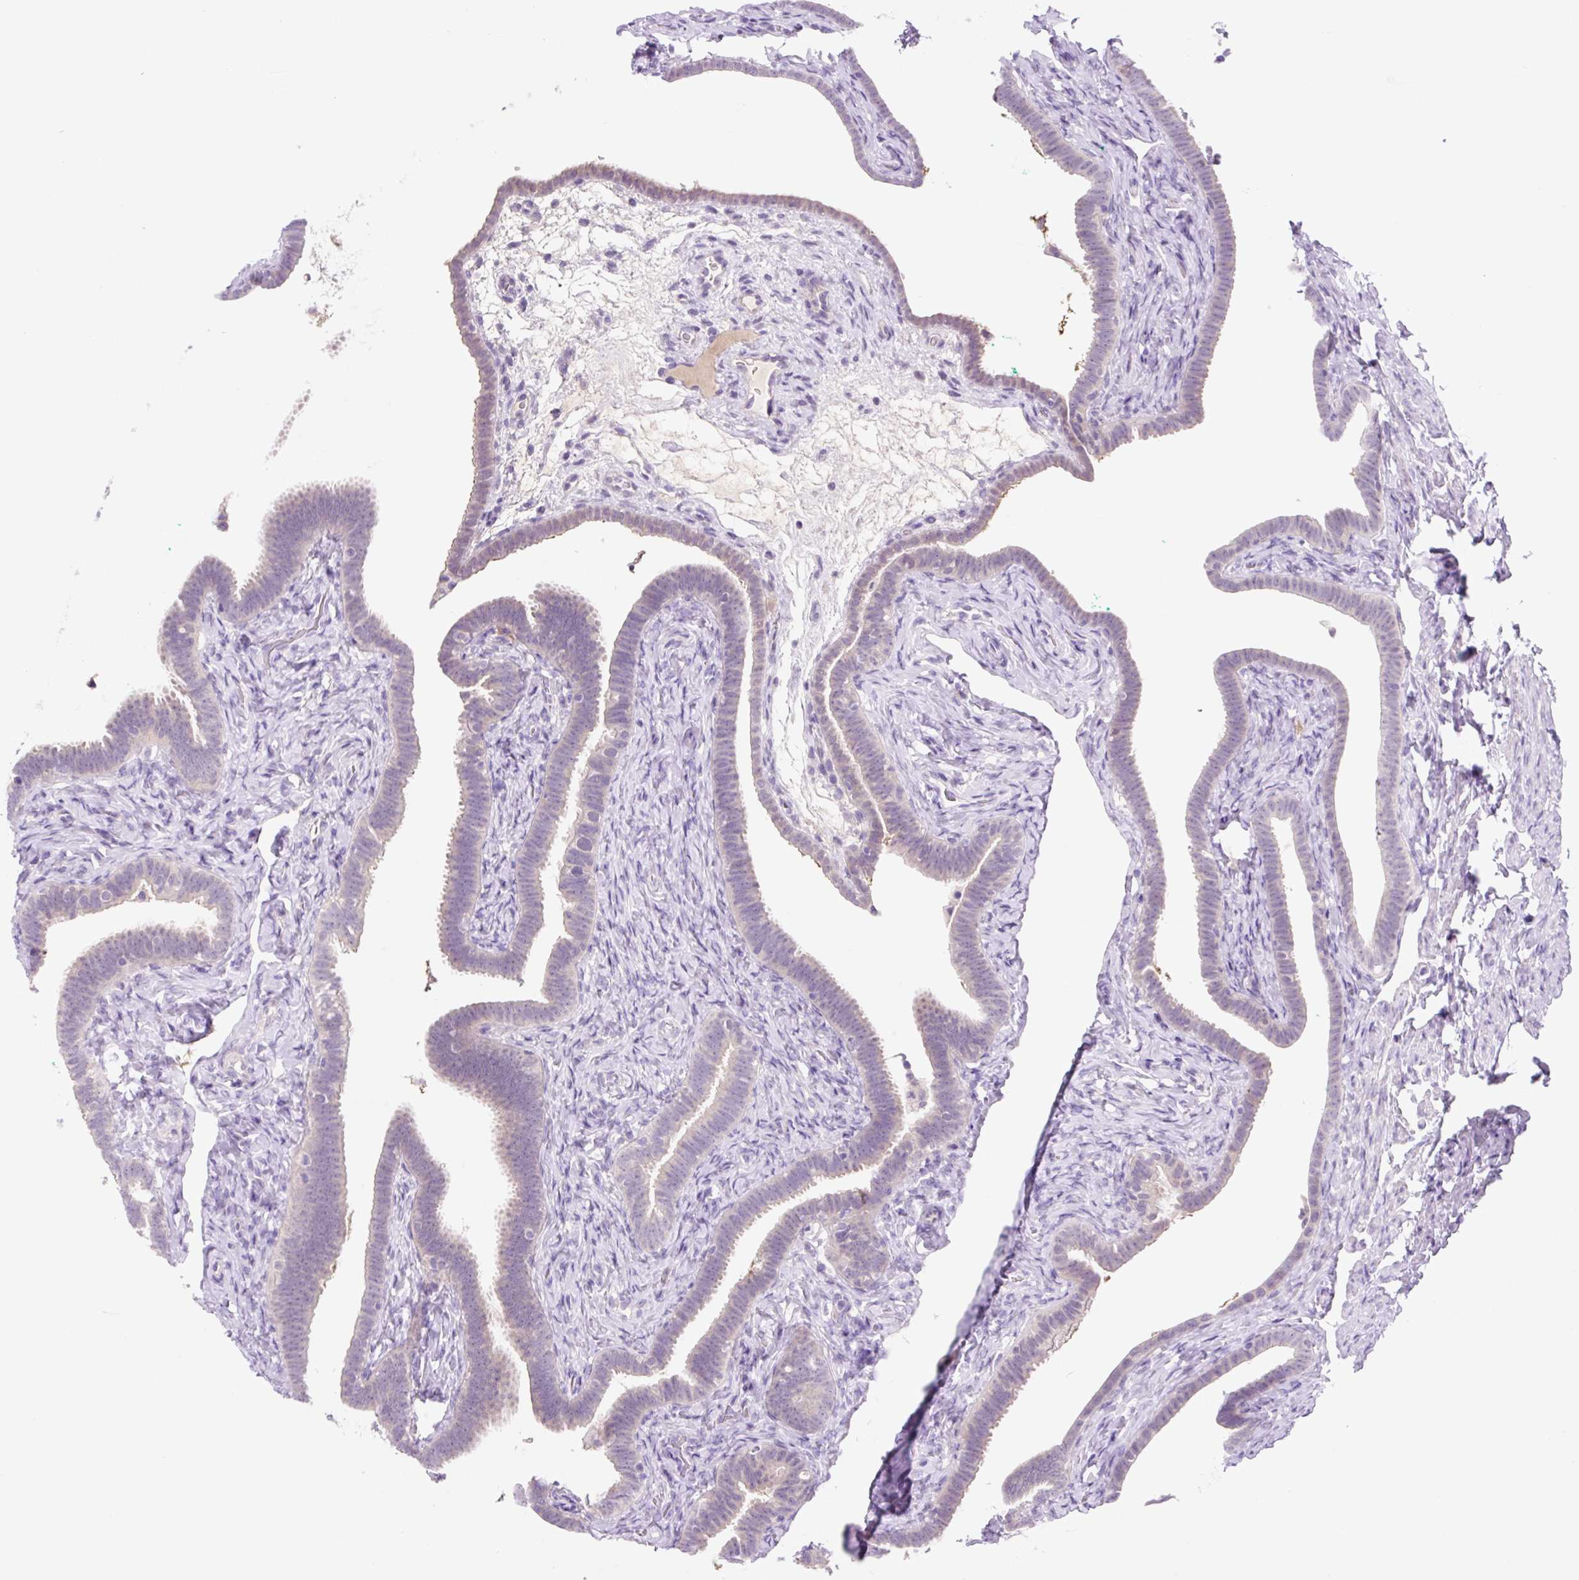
{"staining": {"intensity": "weak", "quantity": "<25%", "location": "cytoplasmic/membranous"}, "tissue": "fallopian tube", "cell_type": "Glandular cells", "image_type": "normal", "snomed": [{"axis": "morphology", "description": "Normal tissue, NOS"}, {"axis": "topography", "description": "Fallopian tube"}], "caption": "This is a histopathology image of IHC staining of unremarkable fallopian tube, which shows no positivity in glandular cells. (Immunohistochemistry, brightfield microscopy, high magnification).", "gene": "CELF6", "patient": {"sex": "female", "age": 69}}